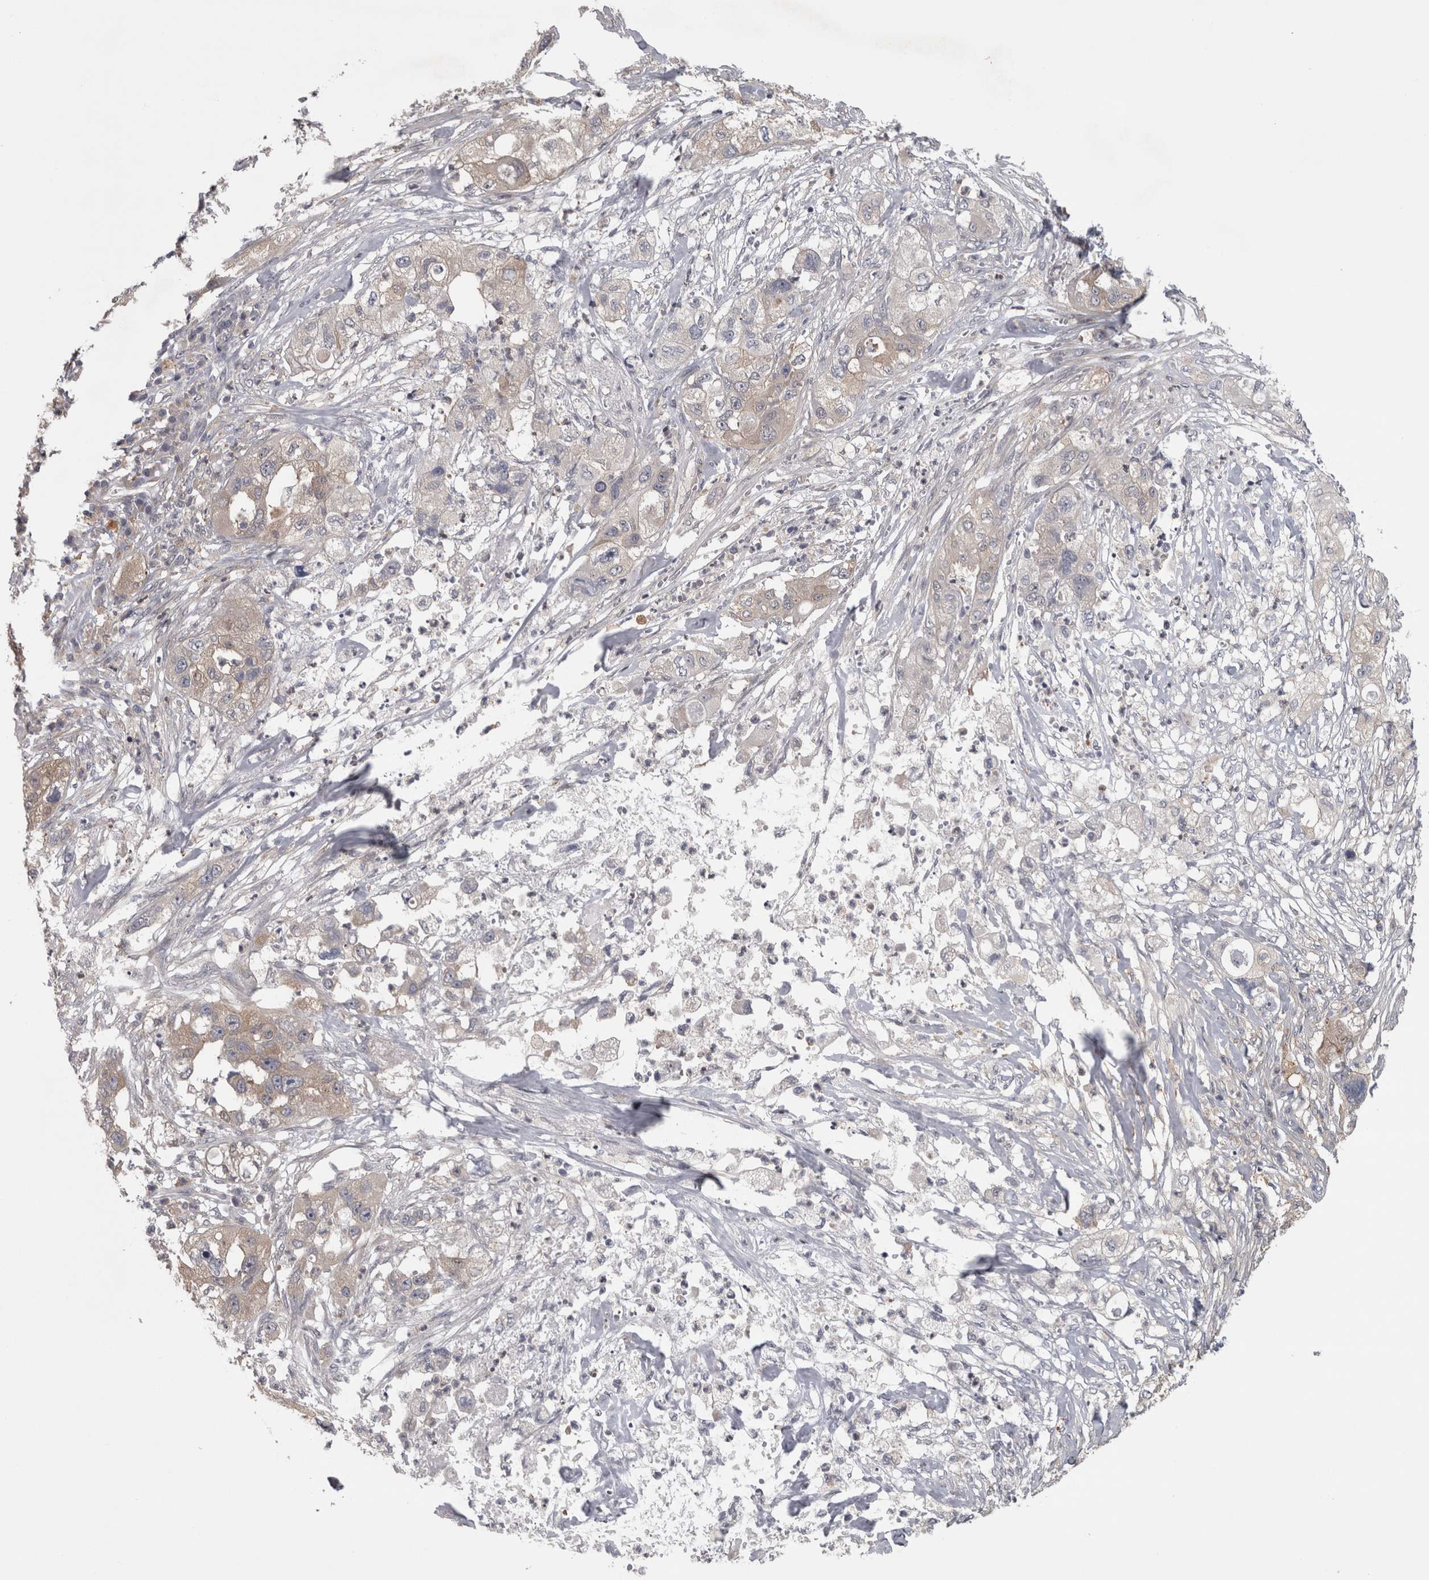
{"staining": {"intensity": "weak", "quantity": "<25%", "location": "cytoplasmic/membranous"}, "tissue": "pancreatic cancer", "cell_type": "Tumor cells", "image_type": "cancer", "snomed": [{"axis": "morphology", "description": "Adenocarcinoma, NOS"}, {"axis": "topography", "description": "Pancreas"}], "caption": "Photomicrograph shows no significant protein expression in tumor cells of pancreatic cancer (adenocarcinoma).", "gene": "PRKCI", "patient": {"sex": "female", "age": 78}}